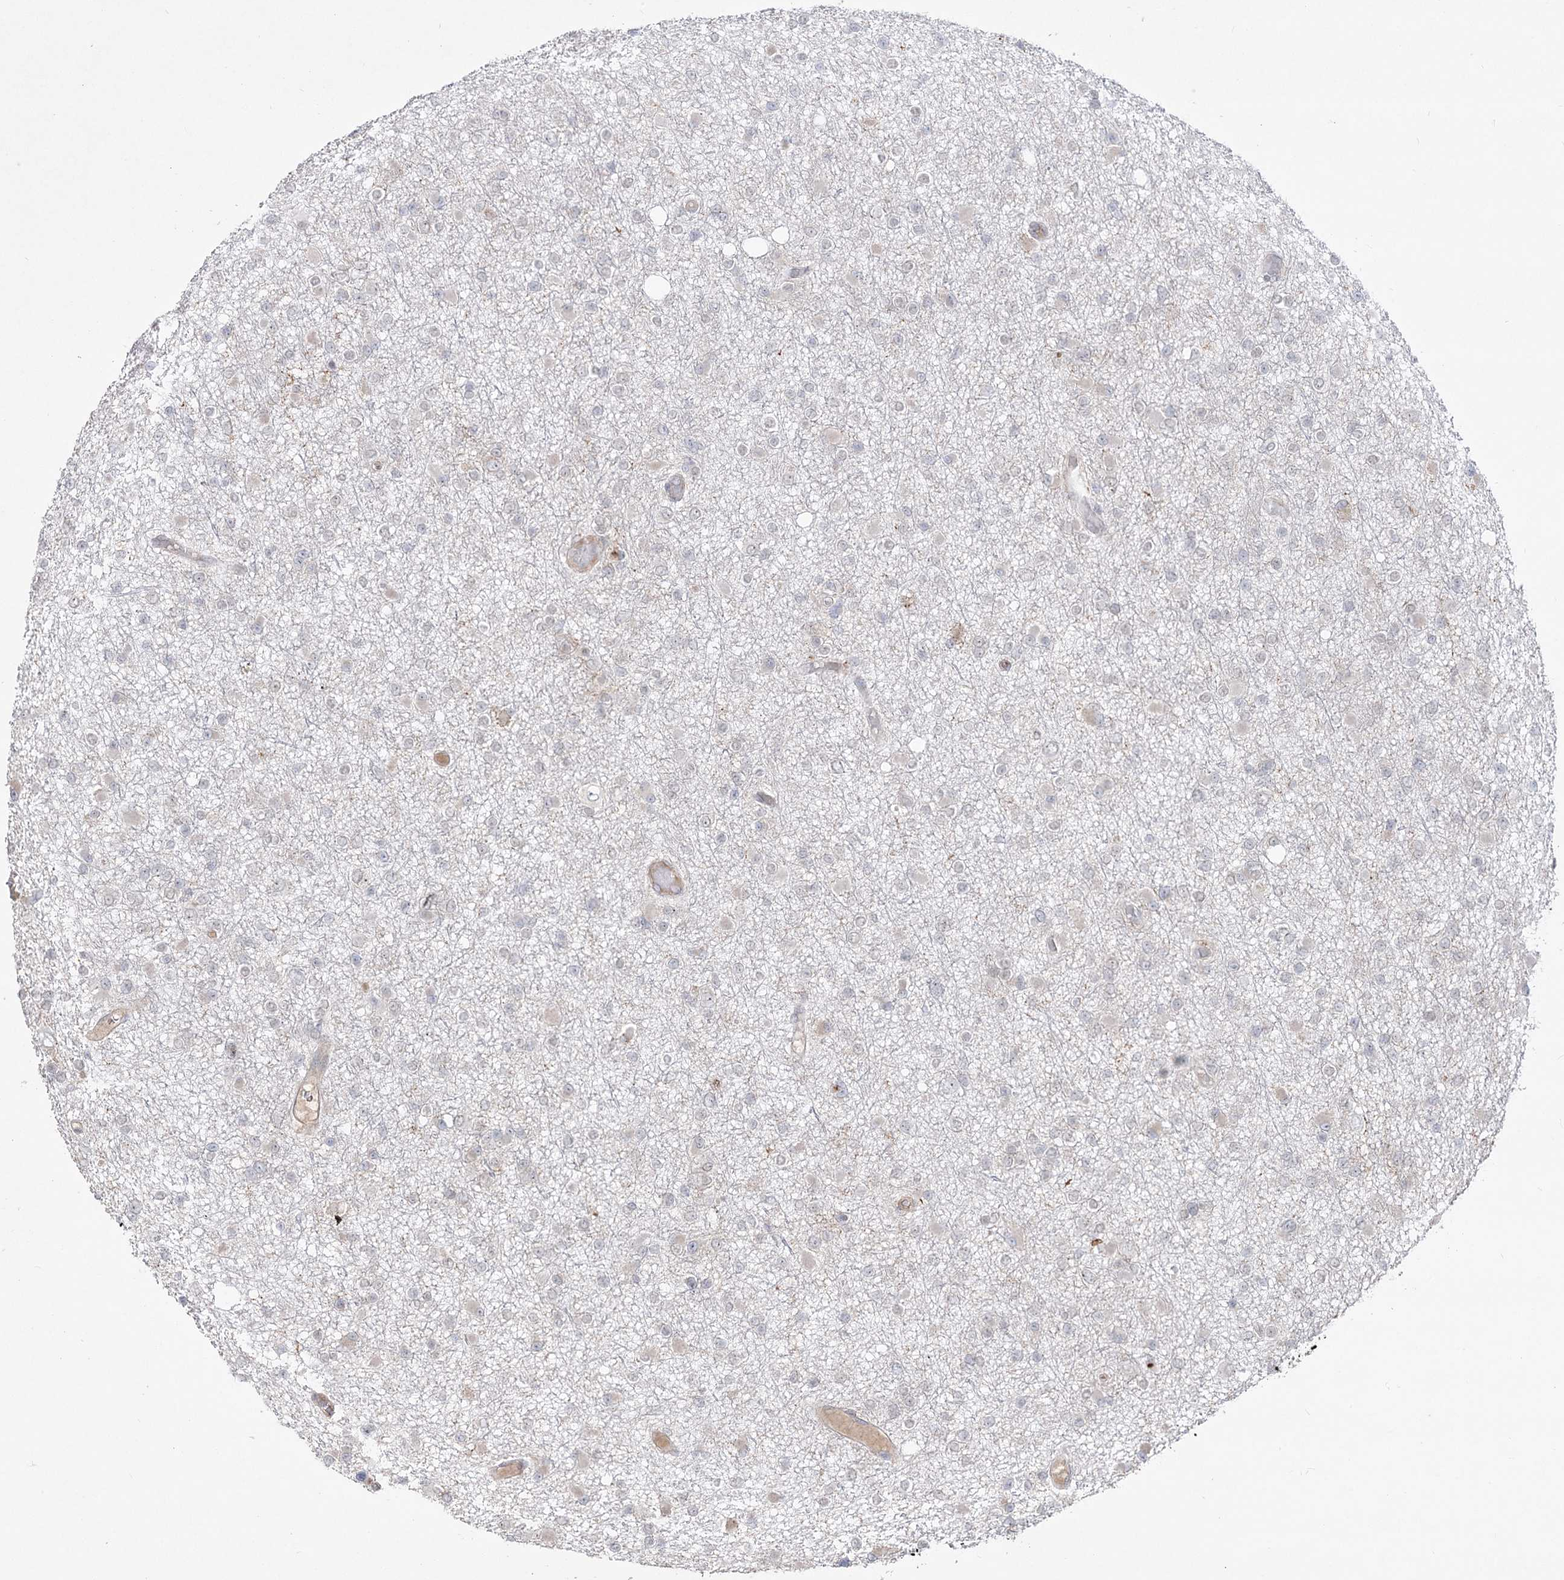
{"staining": {"intensity": "negative", "quantity": "none", "location": "none"}, "tissue": "glioma", "cell_type": "Tumor cells", "image_type": "cancer", "snomed": [{"axis": "morphology", "description": "Glioma, malignant, Low grade"}, {"axis": "topography", "description": "Brain"}], "caption": "Immunohistochemistry histopathology image of human malignant glioma (low-grade) stained for a protein (brown), which displays no positivity in tumor cells.", "gene": "ZSCAN23", "patient": {"sex": "female", "age": 22}}